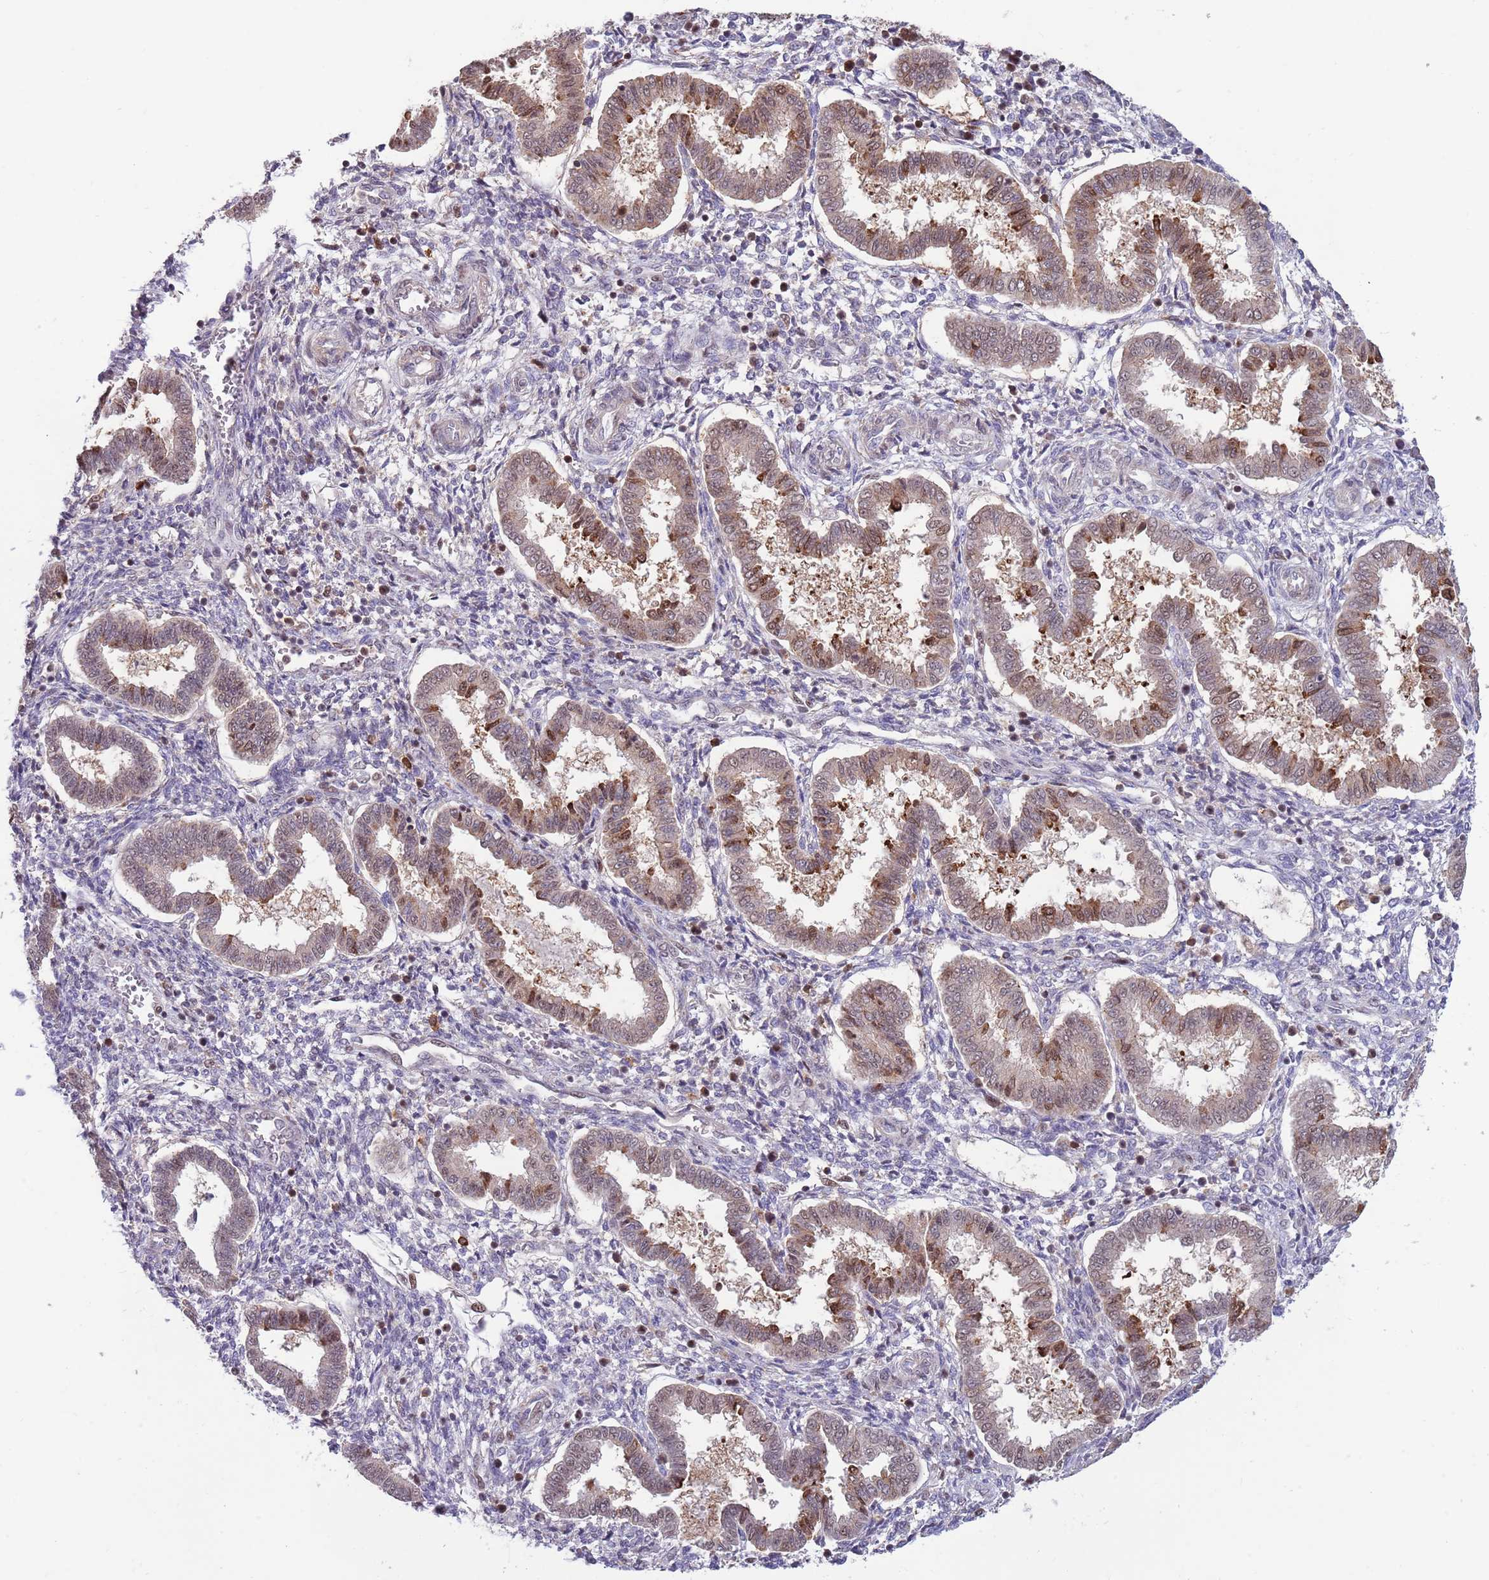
{"staining": {"intensity": "weak", "quantity": "<25%", "location": "nuclear"}, "tissue": "endometrium", "cell_type": "Cells in endometrial stroma", "image_type": "normal", "snomed": [{"axis": "morphology", "description": "Normal tissue, NOS"}, {"axis": "topography", "description": "Endometrium"}], "caption": "The image reveals no staining of cells in endometrial stroma in unremarkable endometrium. (Immunohistochemistry, brightfield microscopy, high magnification).", "gene": "CCNJL", "patient": {"sex": "female", "age": 24}}